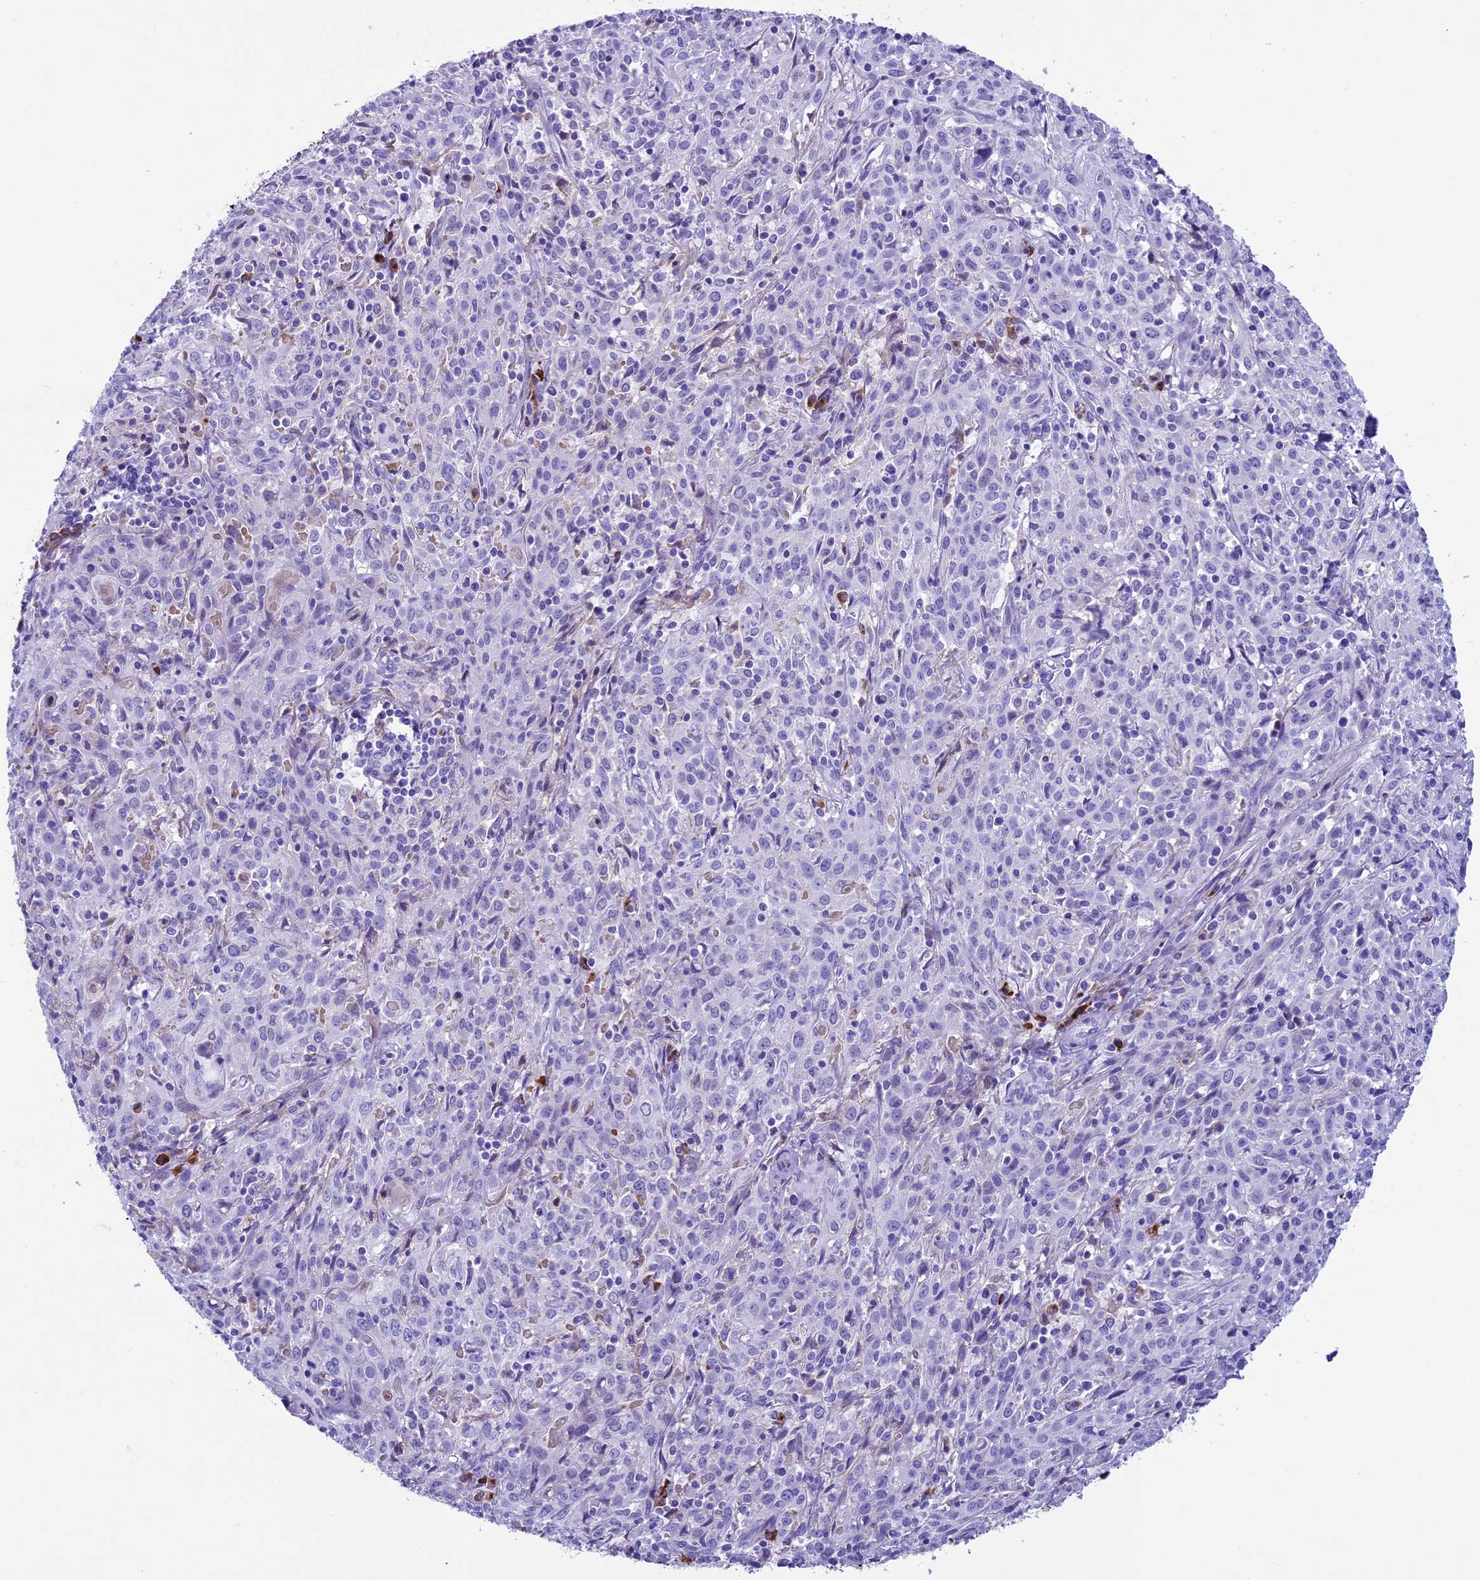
{"staining": {"intensity": "negative", "quantity": "none", "location": "none"}, "tissue": "cervical cancer", "cell_type": "Tumor cells", "image_type": "cancer", "snomed": [{"axis": "morphology", "description": "Squamous cell carcinoma, NOS"}, {"axis": "topography", "description": "Cervix"}], "caption": "Immunohistochemistry (IHC) photomicrograph of cervical cancer stained for a protein (brown), which reveals no expression in tumor cells.", "gene": "IGSF6", "patient": {"sex": "female", "age": 57}}